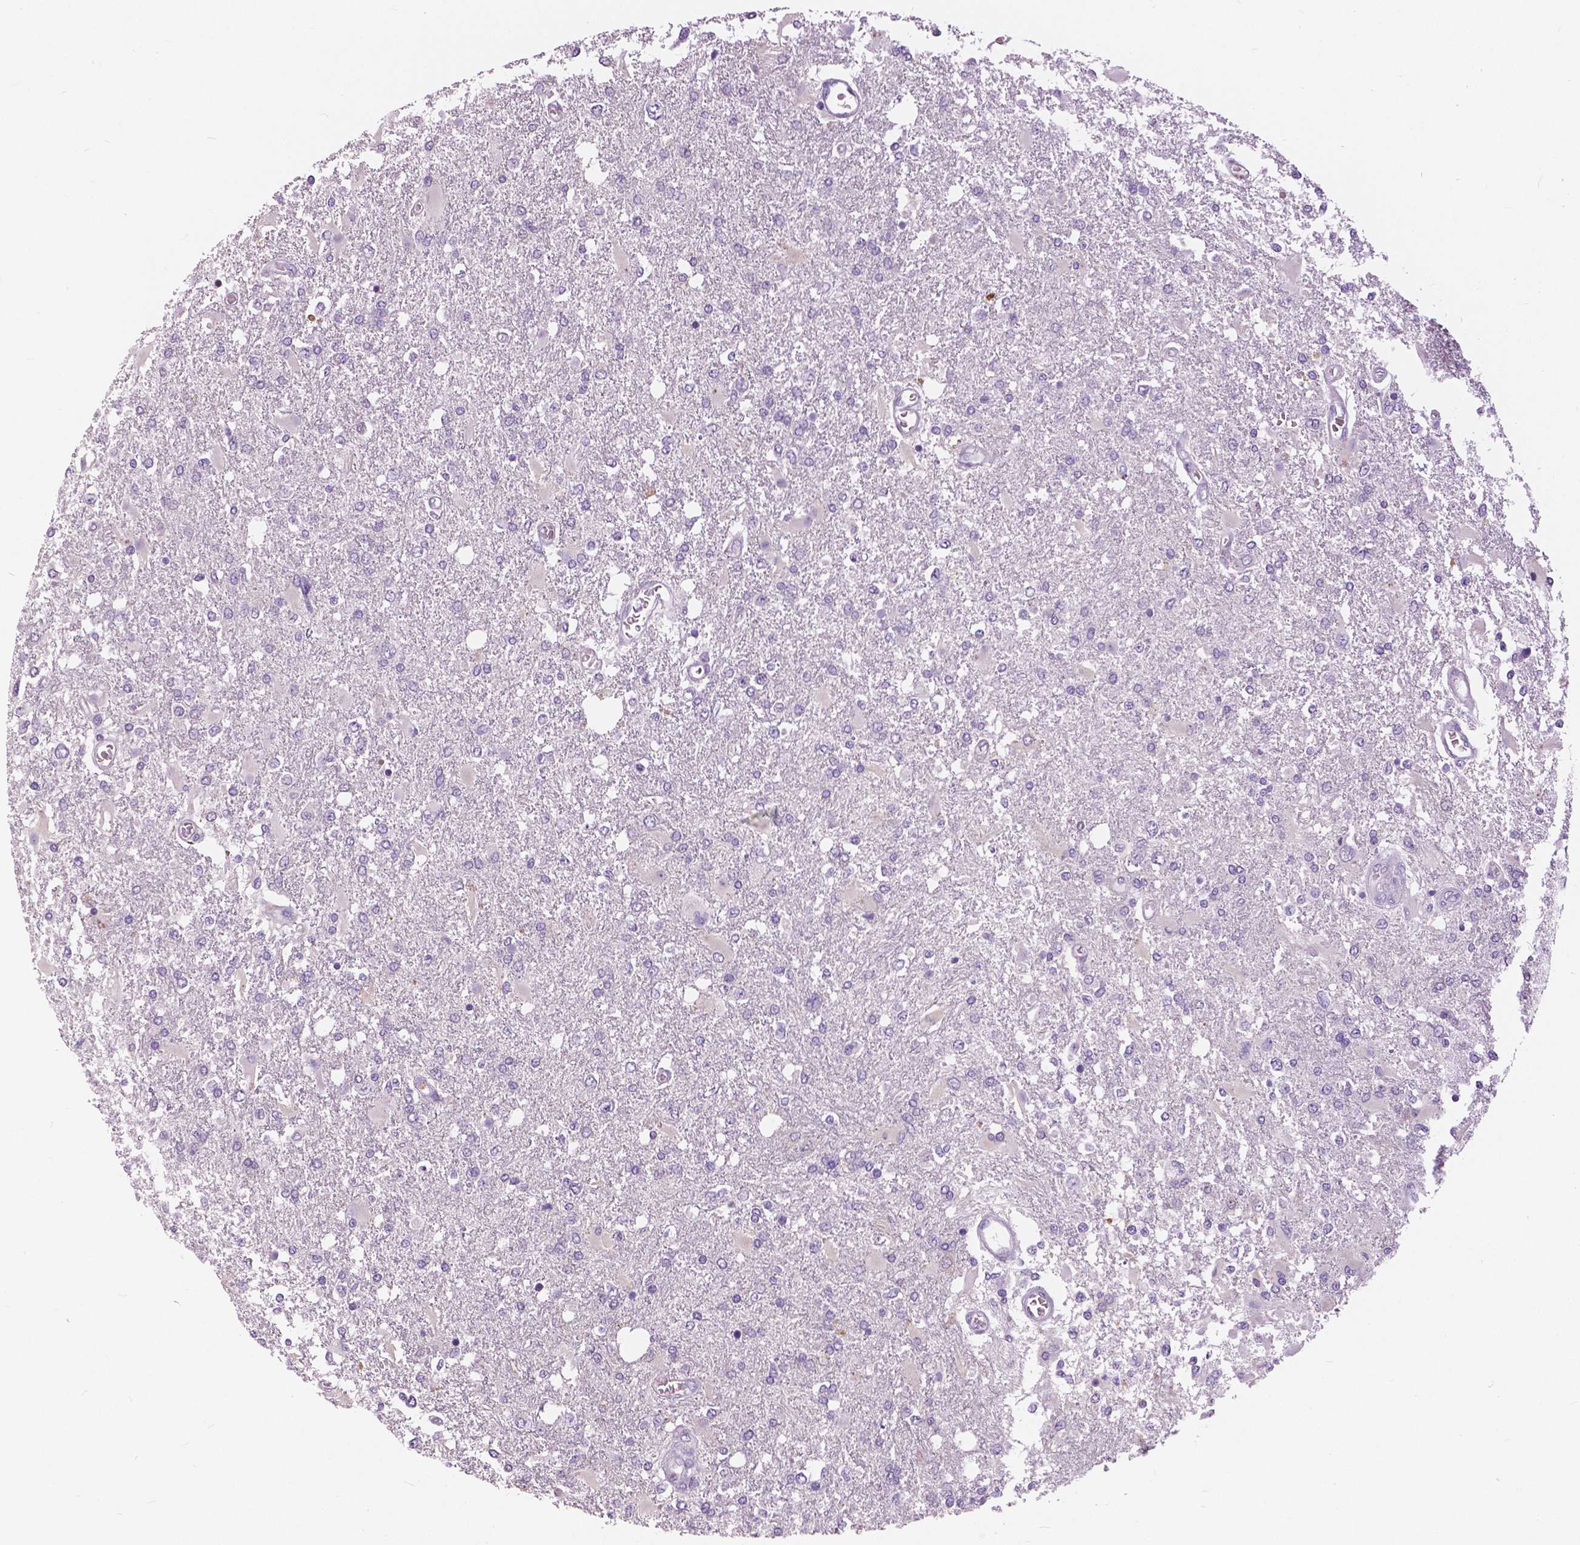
{"staining": {"intensity": "negative", "quantity": "none", "location": "none"}, "tissue": "glioma", "cell_type": "Tumor cells", "image_type": "cancer", "snomed": [{"axis": "morphology", "description": "Glioma, malignant, High grade"}, {"axis": "topography", "description": "Cerebral cortex"}], "caption": "A photomicrograph of human glioma is negative for staining in tumor cells. (DAB immunohistochemistry (IHC), high magnification).", "gene": "SERPINI1", "patient": {"sex": "male", "age": 79}}